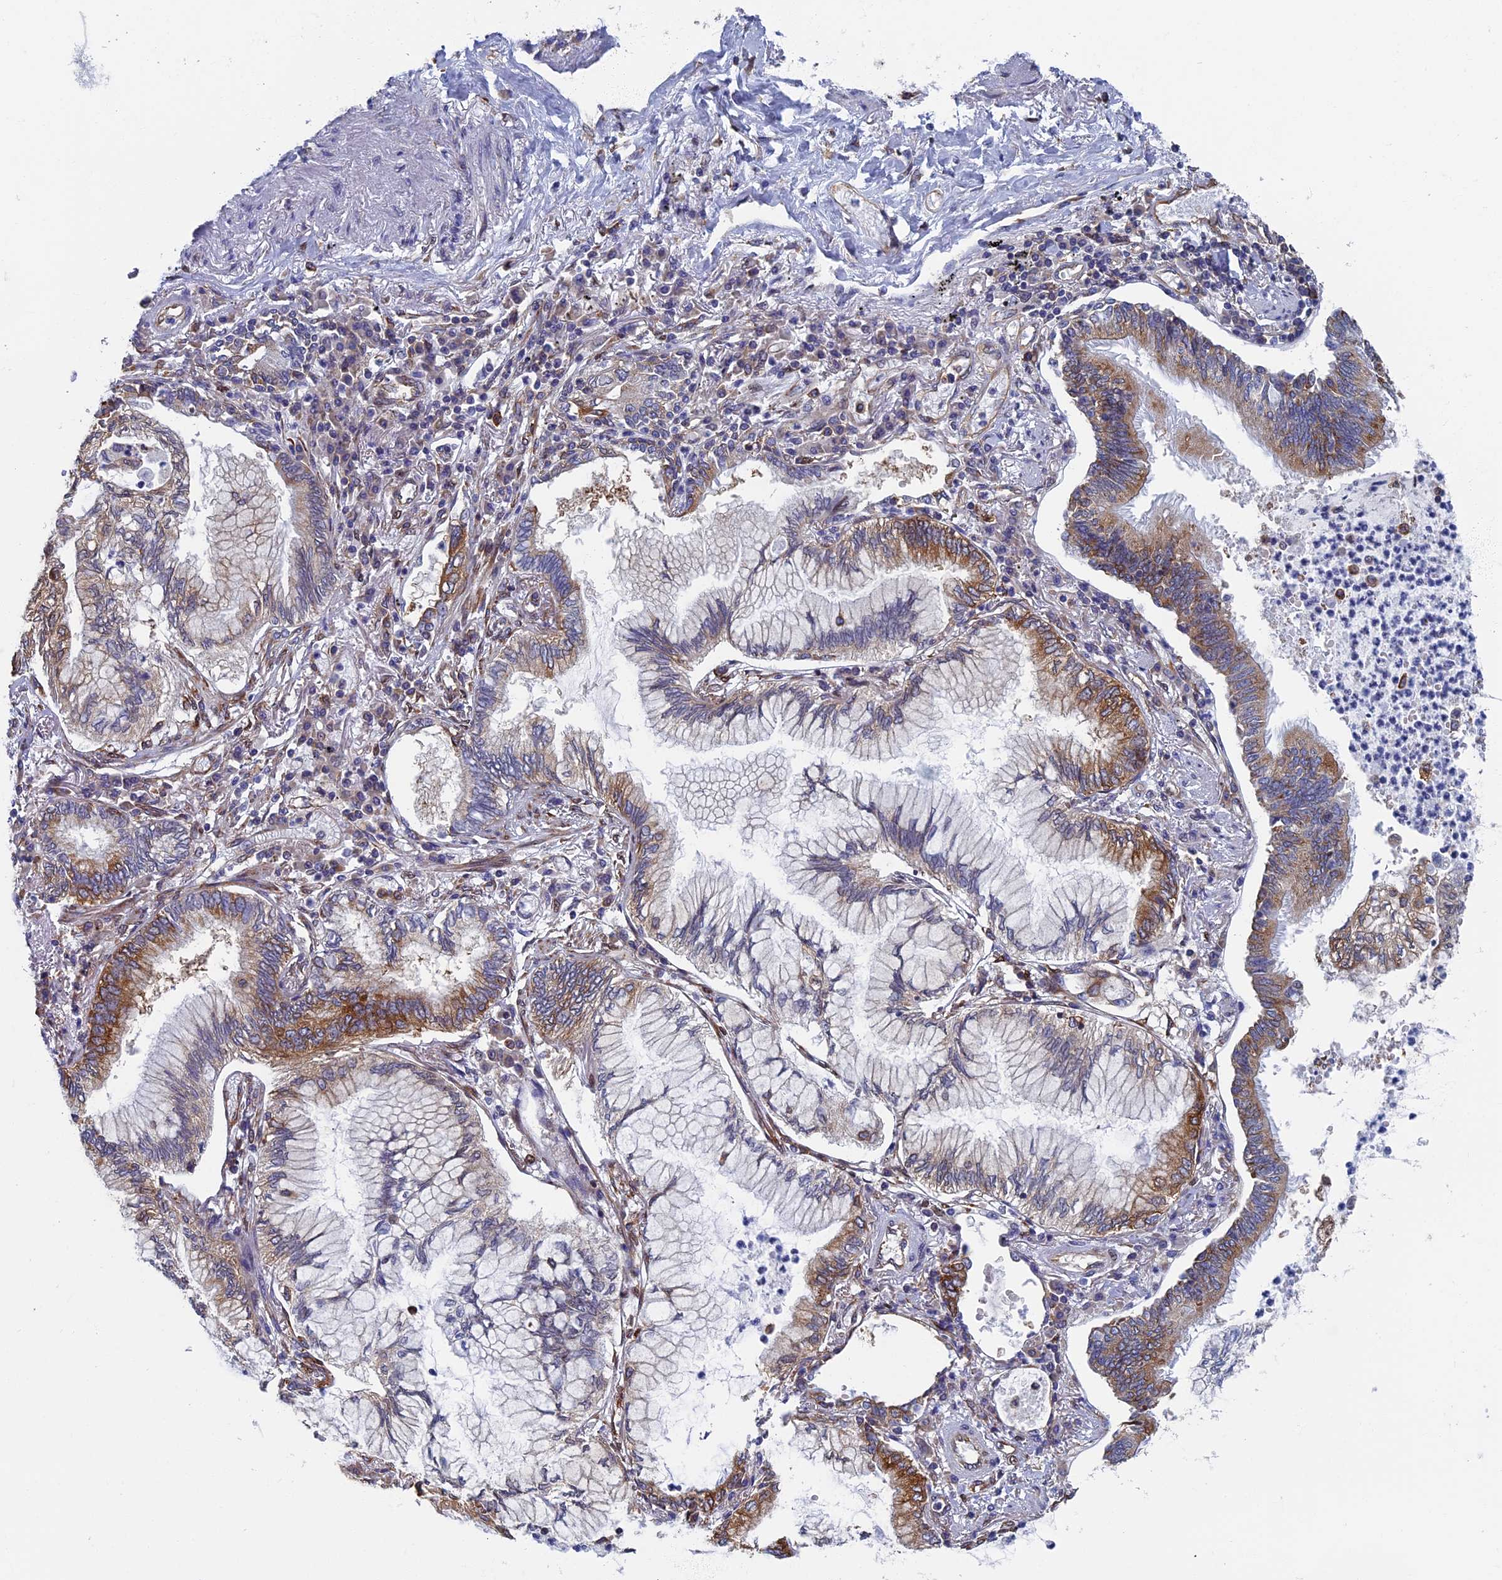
{"staining": {"intensity": "moderate", "quantity": "<25%", "location": "cytoplasmic/membranous"}, "tissue": "lung cancer", "cell_type": "Tumor cells", "image_type": "cancer", "snomed": [{"axis": "morphology", "description": "Adenocarcinoma, NOS"}, {"axis": "topography", "description": "Lung"}], "caption": "Moderate cytoplasmic/membranous expression for a protein is present in about <25% of tumor cells of lung cancer (adenocarcinoma) using immunohistochemistry (IHC).", "gene": "YBX1", "patient": {"sex": "female", "age": 70}}